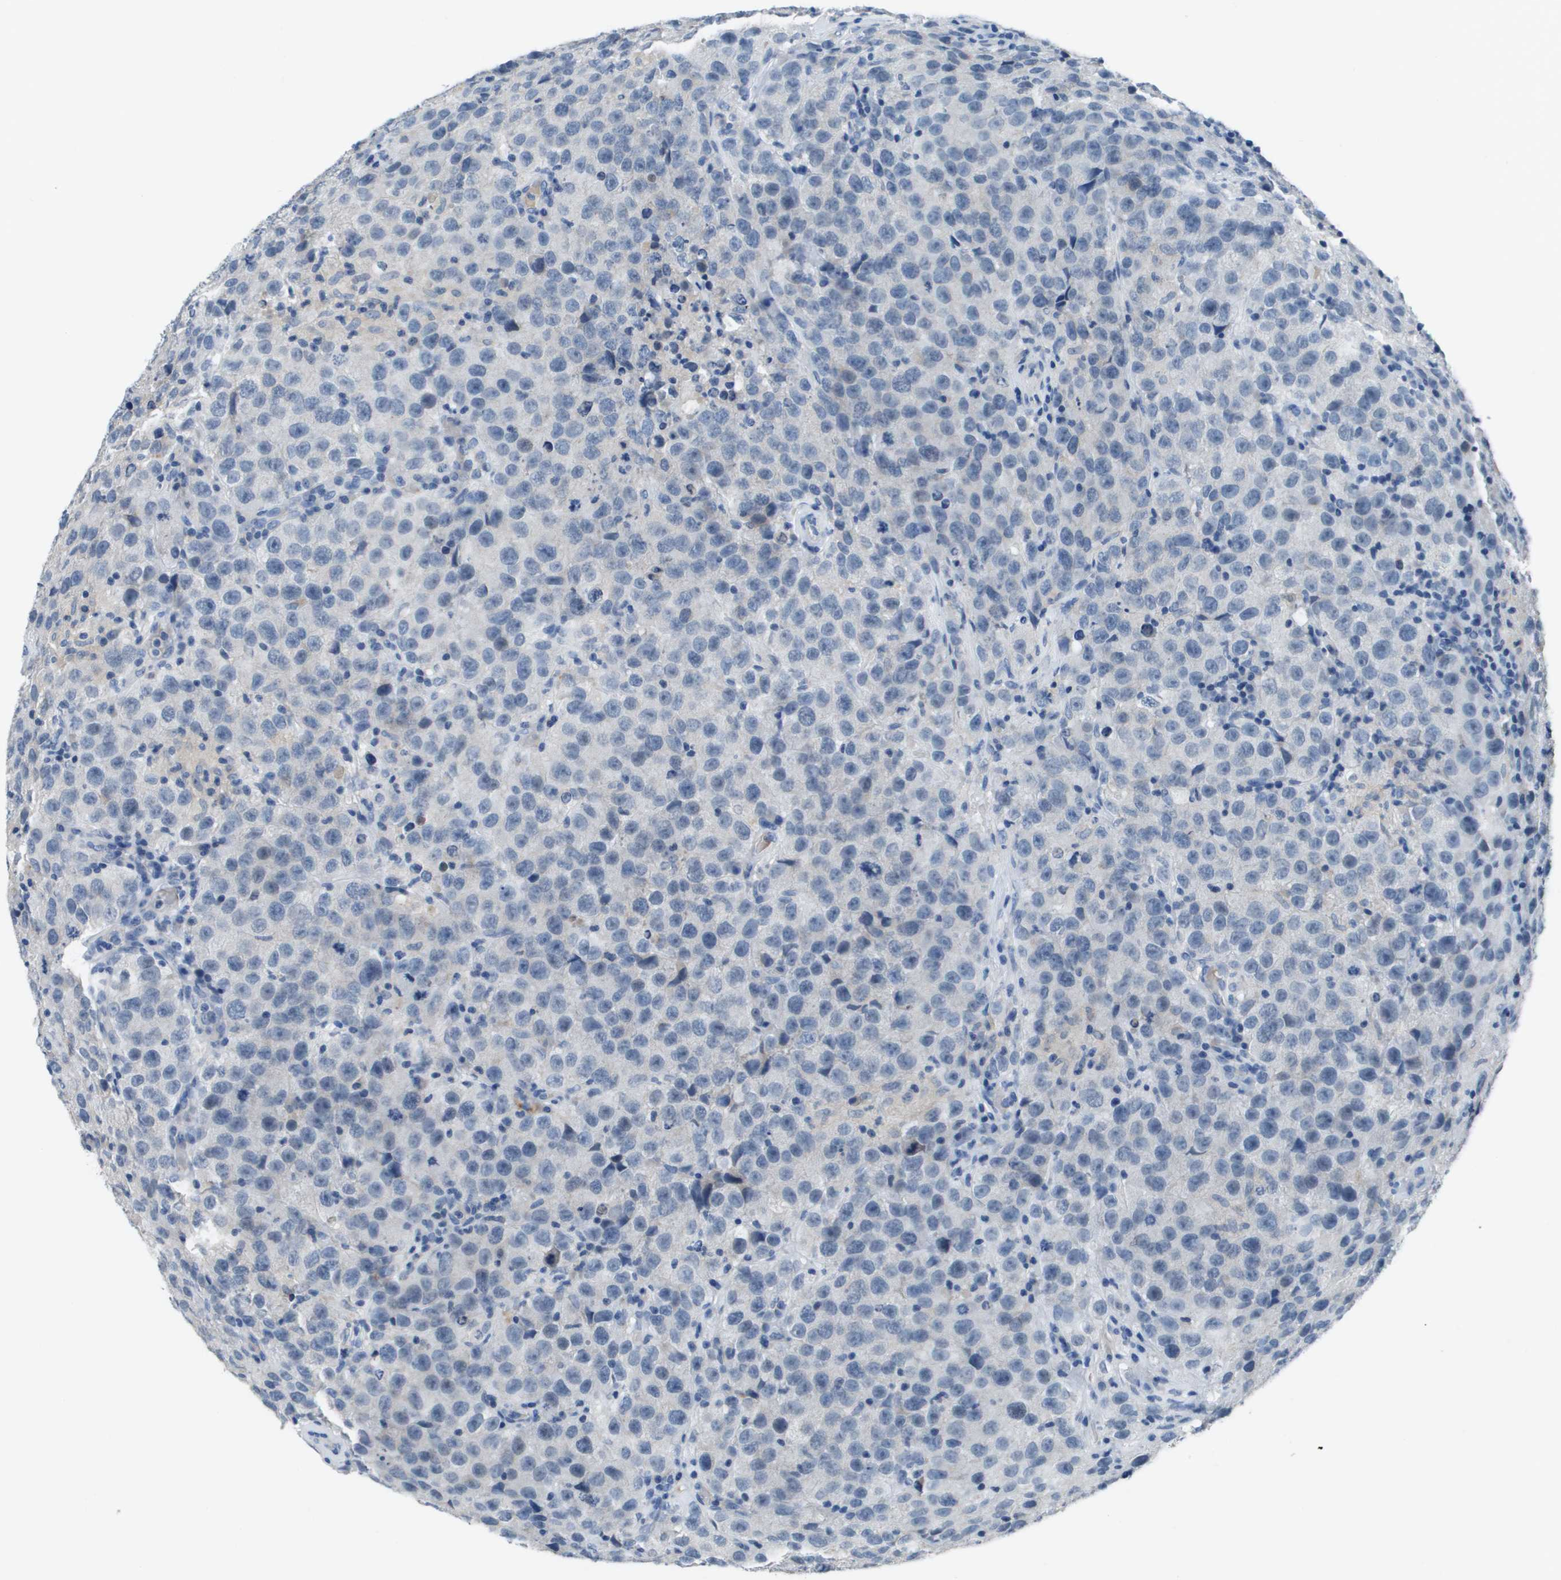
{"staining": {"intensity": "negative", "quantity": "none", "location": "none"}, "tissue": "testis cancer", "cell_type": "Tumor cells", "image_type": "cancer", "snomed": [{"axis": "morphology", "description": "Seminoma, NOS"}, {"axis": "topography", "description": "Testis"}], "caption": "Immunohistochemical staining of human seminoma (testis) shows no significant staining in tumor cells. (DAB immunohistochemistry (IHC) with hematoxylin counter stain).", "gene": "NCS1", "patient": {"sex": "male", "age": 52}}